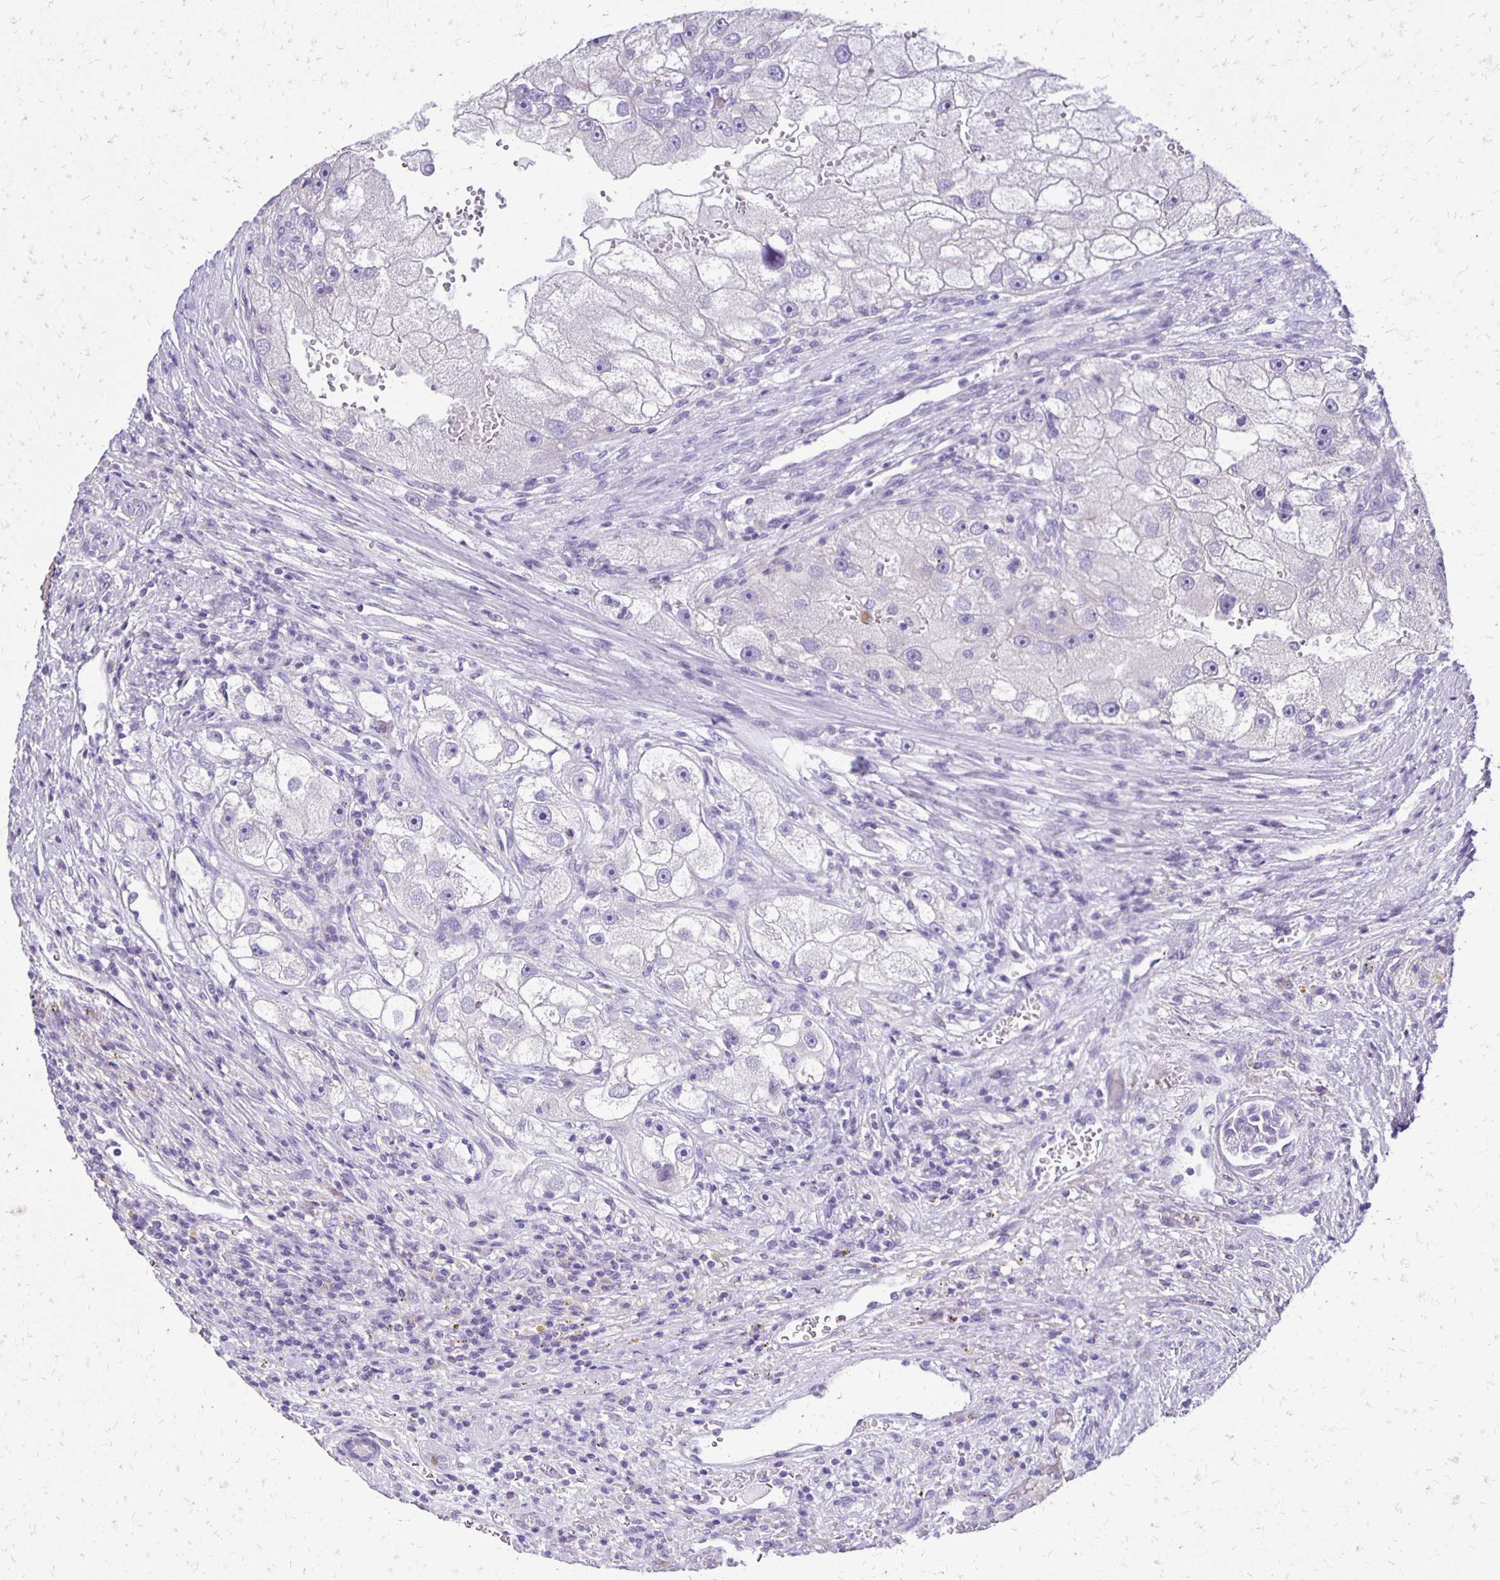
{"staining": {"intensity": "negative", "quantity": "none", "location": "none"}, "tissue": "renal cancer", "cell_type": "Tumor cells", "image_type": "cancer", "snomed": [{"axis": "morphology", "description": "Adenocarcinoma, NOS"}, {"axis": "topography", "description": "Kidney"}], "caption": "An immunohistochemistry (IHC) histopathology image of renal cancer is shown. There is no staining in tumor cells of renal cancer.", "gene": "ANKRD45", "patient": {"sex": "male", "age": 63}}